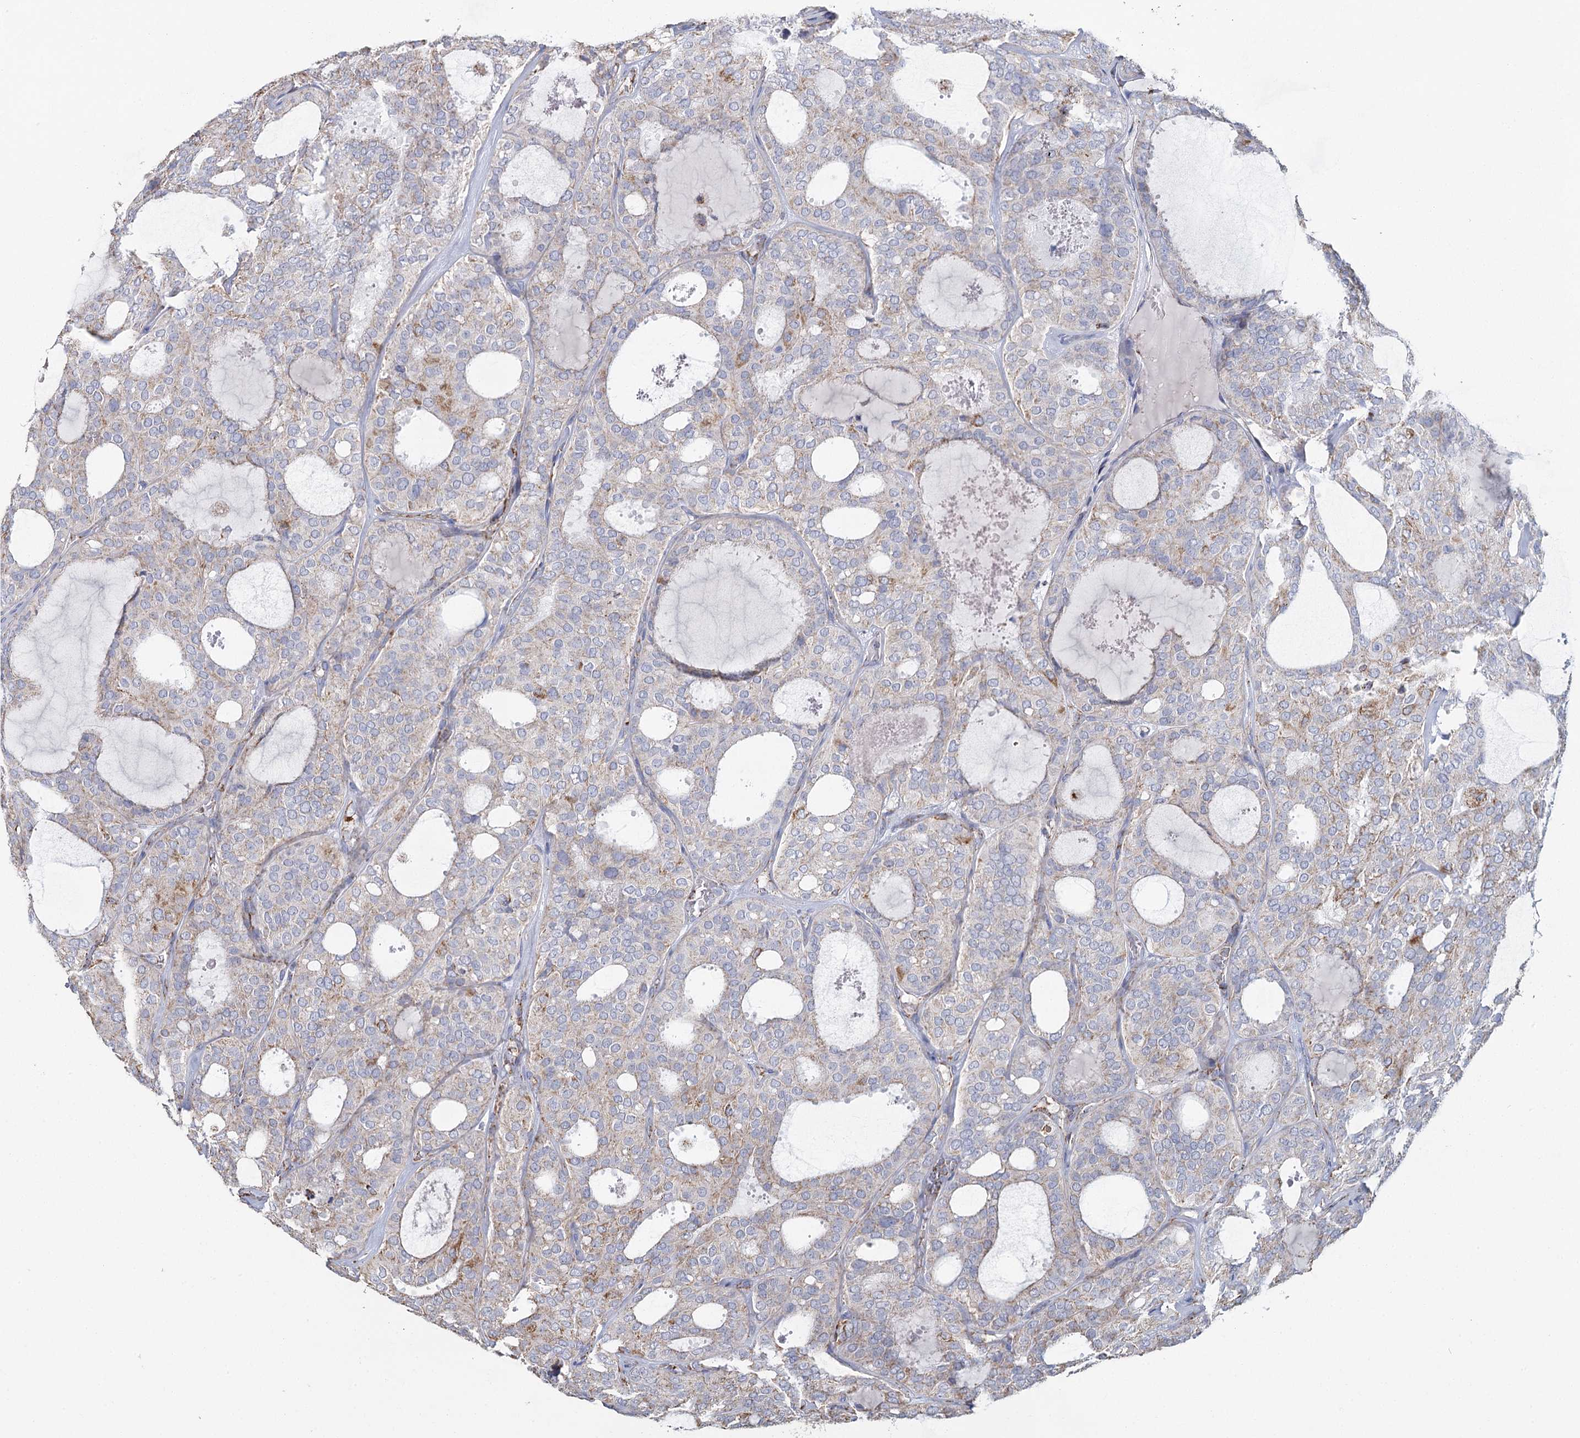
{"staining": {"intensity": "moderate", "quantity": "<25%", "location": "cytoplasmic/membranous"}, "tissue": "thyroid cancer", "cell_type": "Tumor cells", "image_type": "cancer", "snomed": [{"axis": "morphology", "description": "Follicular adenoma carcinoma, NOS"}, {"axis": "topography", "description": "Thyroid gland"}], "caption": "Immunohistochemistry photomicrograph of follicular adenoma carcinoma (thyroid) stained for a protein (brown), which displays low levels of moderate cytoplasmic/membranous expression in about <25% of tumor cells.", "gene": "MRPL44", "patient": {"sex": "male", "age": 75}}